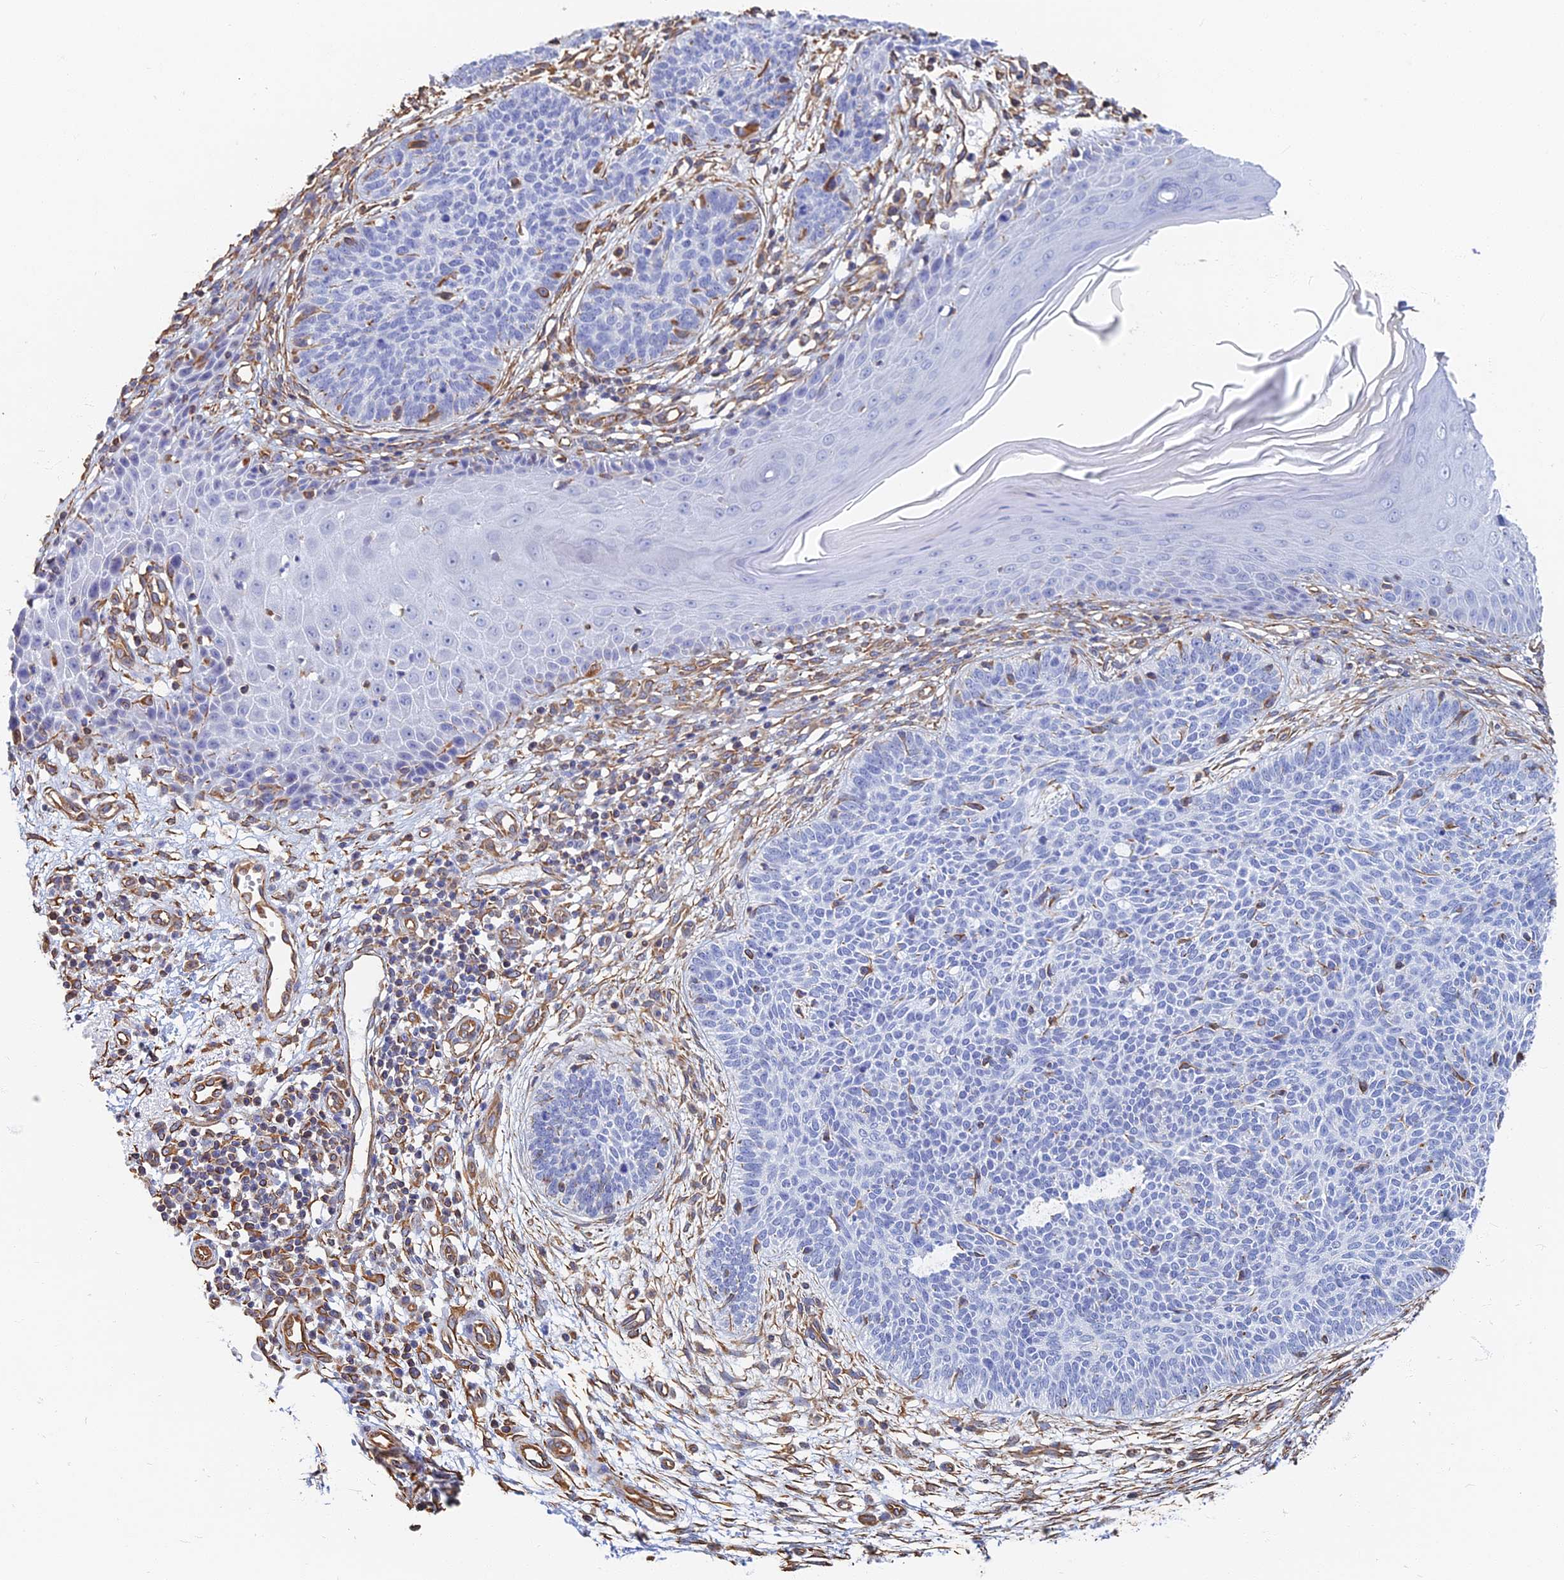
{"staining": {"intensity": "negative", "quantity": "none", "location": "none"}, "tissue": "skin cancer", "cell_type": "Tumor cells", "image_type": "cancer", "snomed": [{"axis": "morphology", "description": "Basal cell carcinoma"}, {"axis": "topography", "description": "Skin"}], "caption": "An immunohistochemistry (IHC) micrograph of skin cancer is shown. There is no staining in tumor cells of skin cancer. (DAB (3,3'-diaminobenzidine) immunohistochemistry (IHC), high magnification).", "gene": "RMC1", "patient": {"sex": "female", "age": 66}}